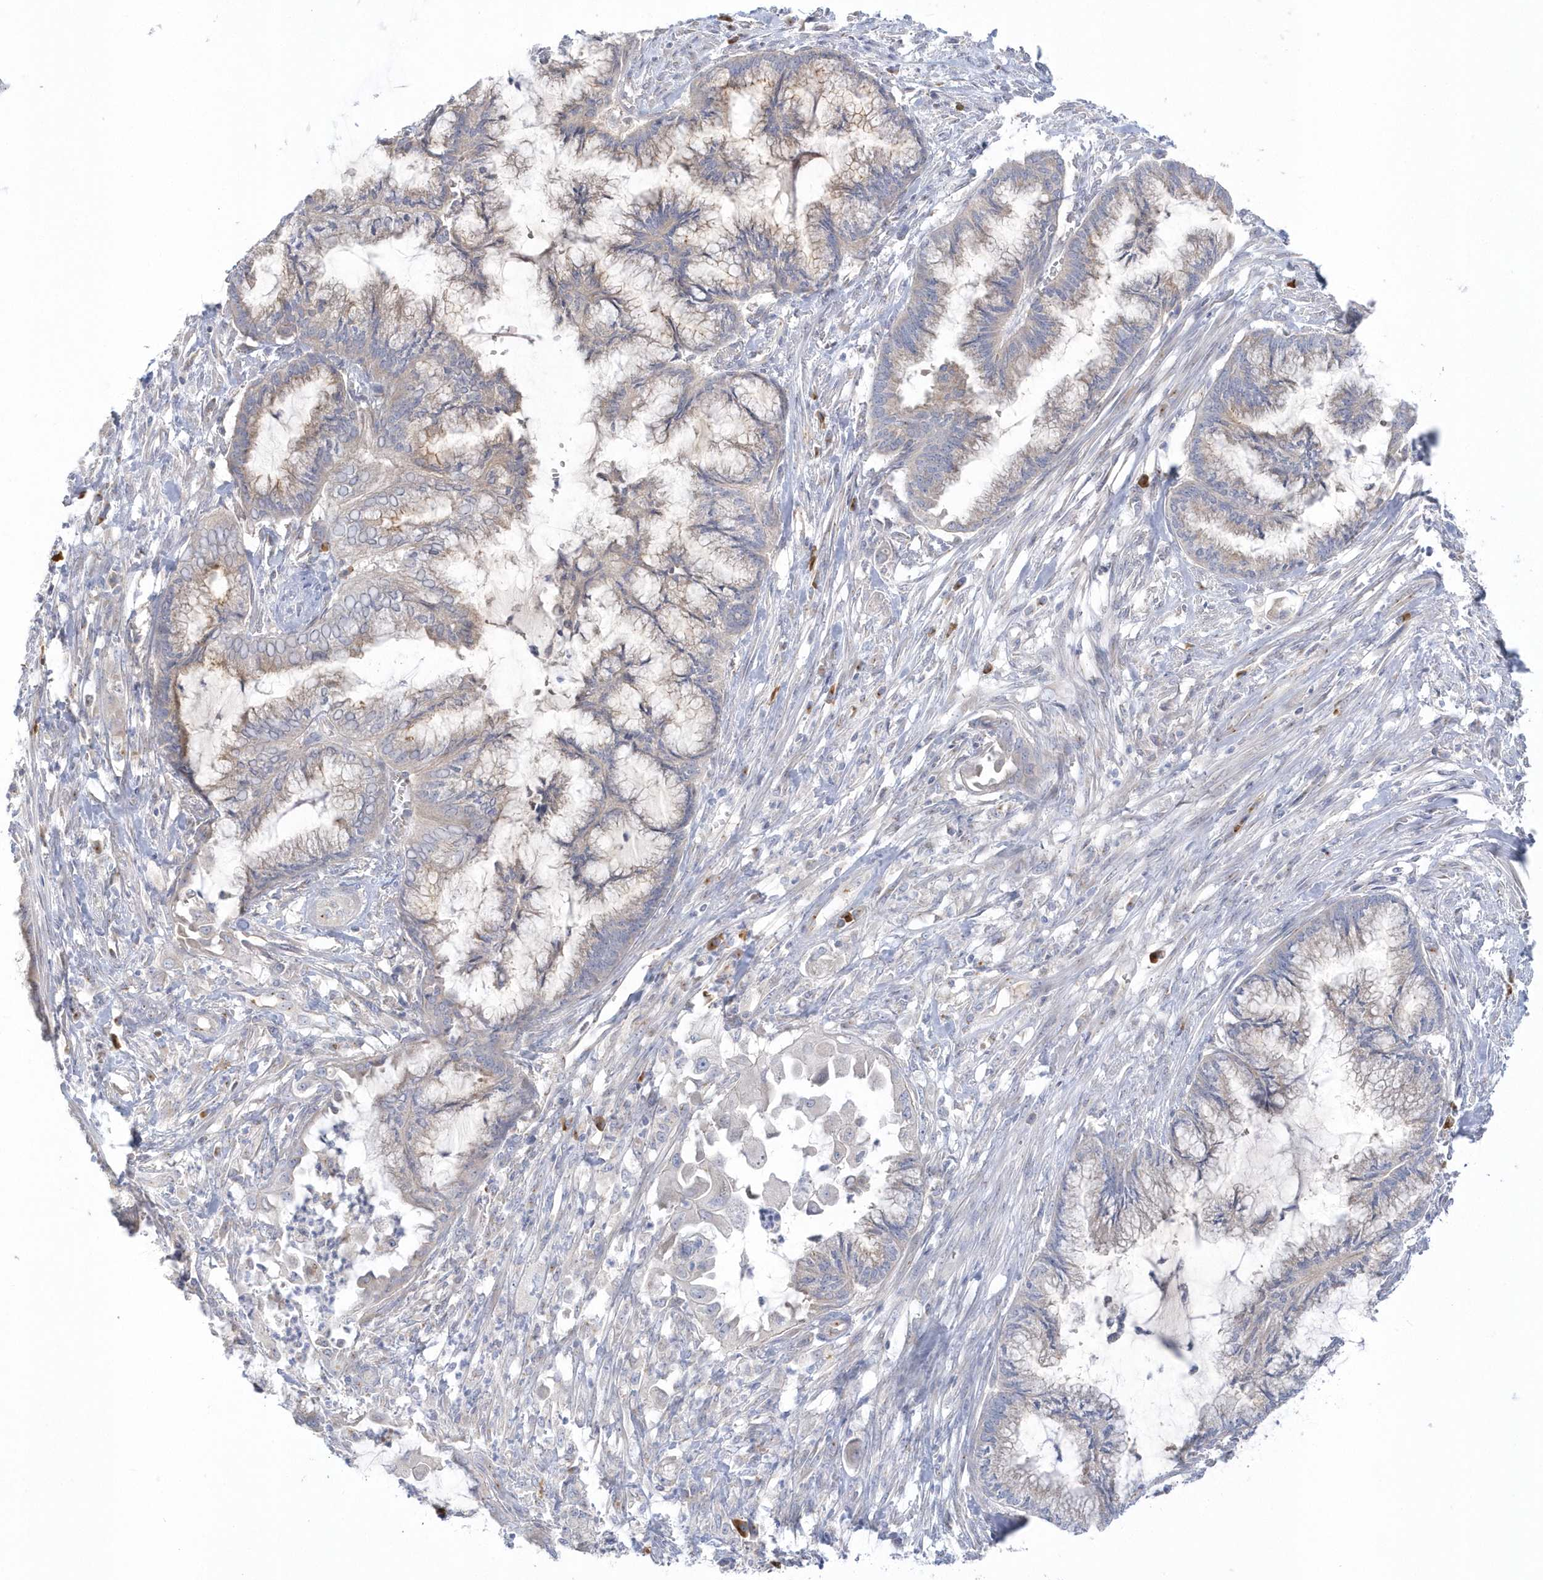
{"staining": {"intensity": "weak", "quantity": "<25%", "location": "cytoplasmic/membranous"}, "tissue": "endometrial cancer", "cell_type": "Tumor cells", "image_type": "cancer", "snomed": [{"axis": "morphology", "description": "Adenocarcinoma, NOS"}, {"axis": "topography", "description": "Endometrium"}], "caption": "Immunohistochemistry (IHC) histopathology image of human endometrial adenocarcinoma stained for a protein (brown), which demonstrates no expression in tumor cells. (Brightfield microscopy of DAB (3,3'-diaminobenzidine) IHC at high magnification).", "gene": "SEMA3D", "patient": {"sex": "female", "age": 86}}